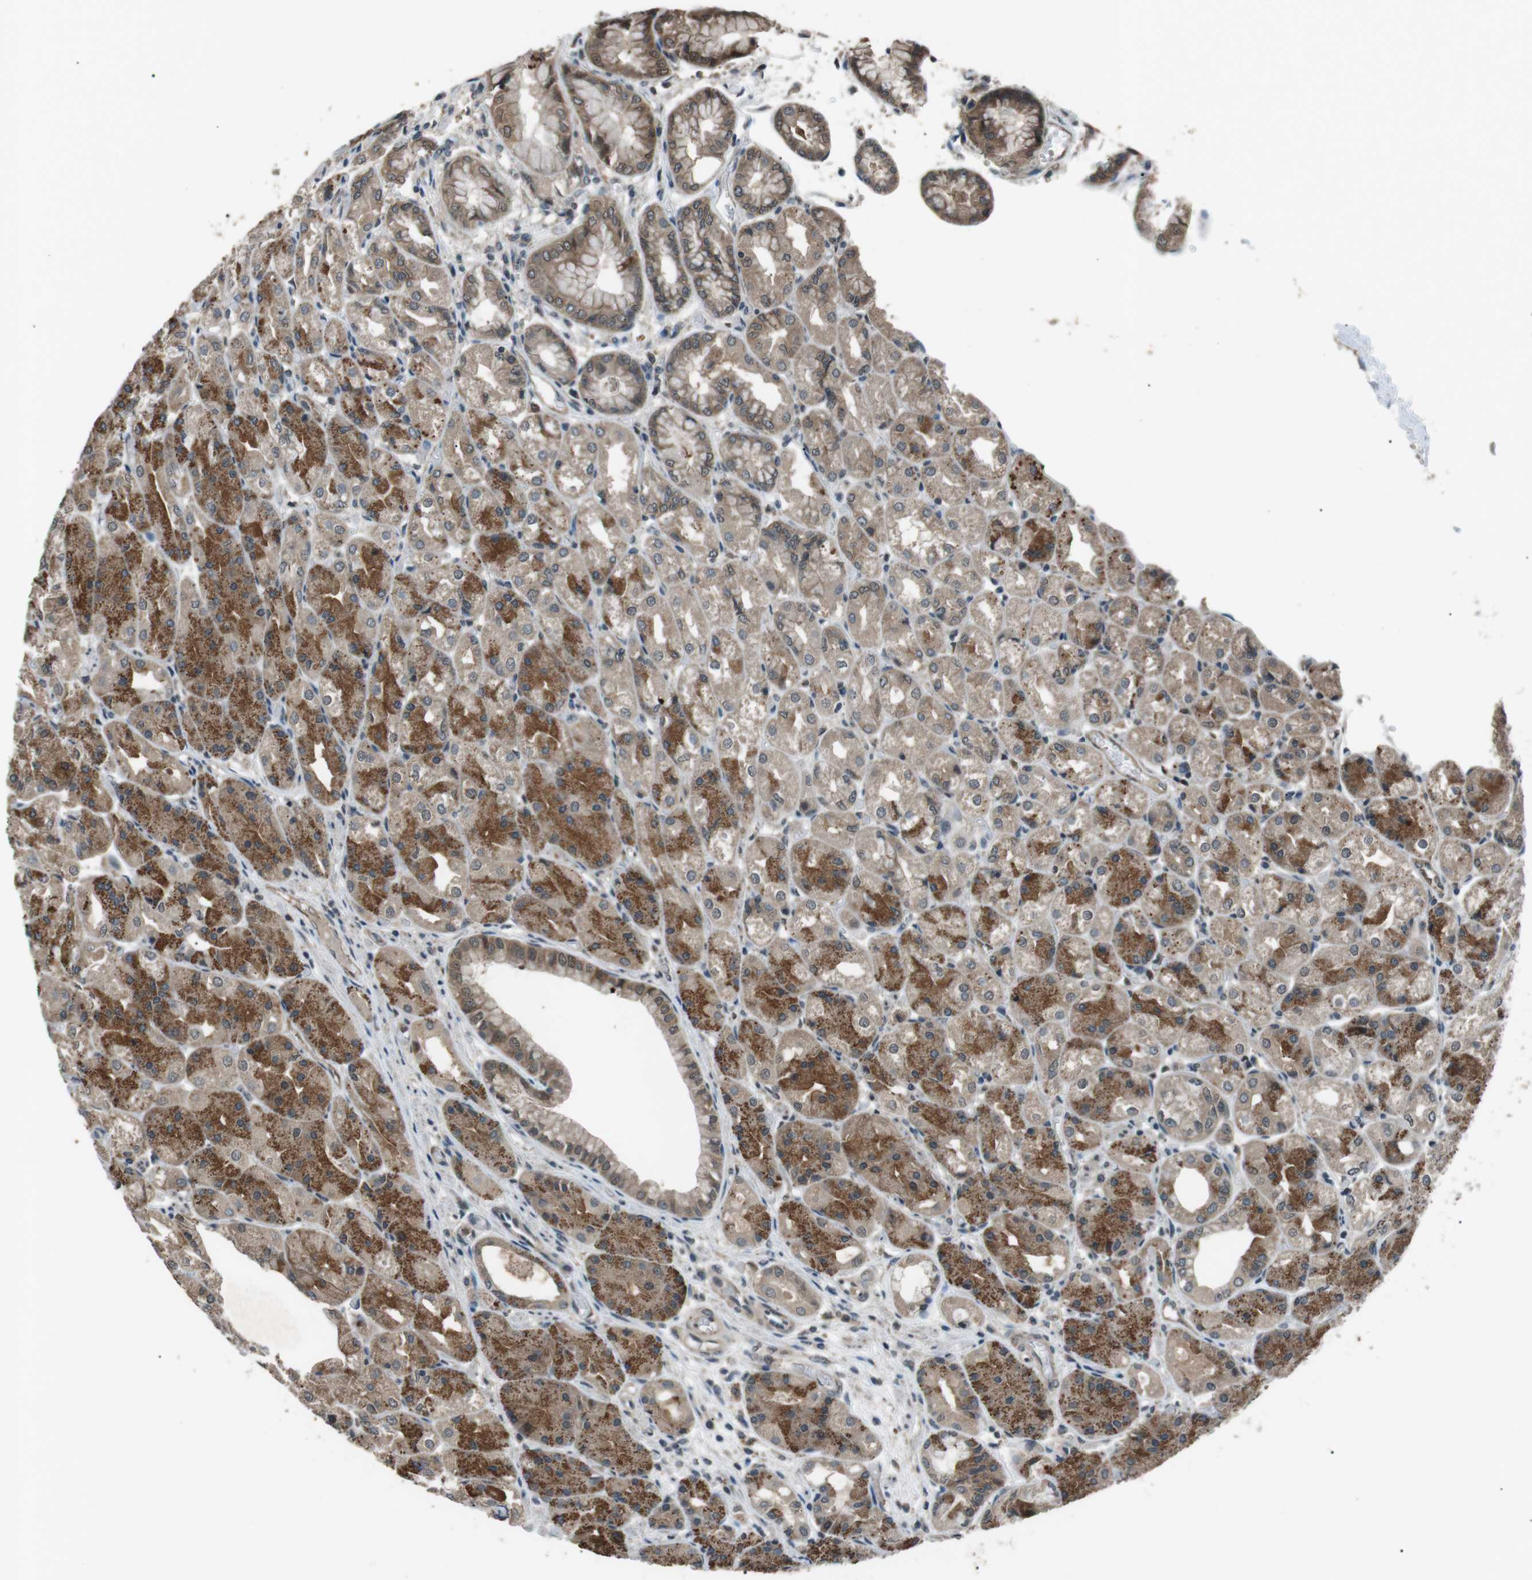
{"staining": {"intensity": "moderate", "quantity": ">75%", "location": "cytoplasmic/membranous"}, "tissue": "stomach", "cell_type": "Glandular cells", "image_type": "normal", "snomed": [{"axis": "morphology", "description": "Normal tissue, NOS"}, {"axis": "topography", "description": "Stomach, upper"}], "caption": "Stomach stained with DAB (3,3'-diaminobenzidine) immunohistochemistry (IHC) displays medium levels of moderate cytoplasmic/membranous positivity in about >75% of glandular cells. (Stains: DAB in brown, nuclei in blue, Microscopy: brightfield microscopy at high magnification).", "gene": "NEK7", "patient": {"sex": "male", "age": 72}}